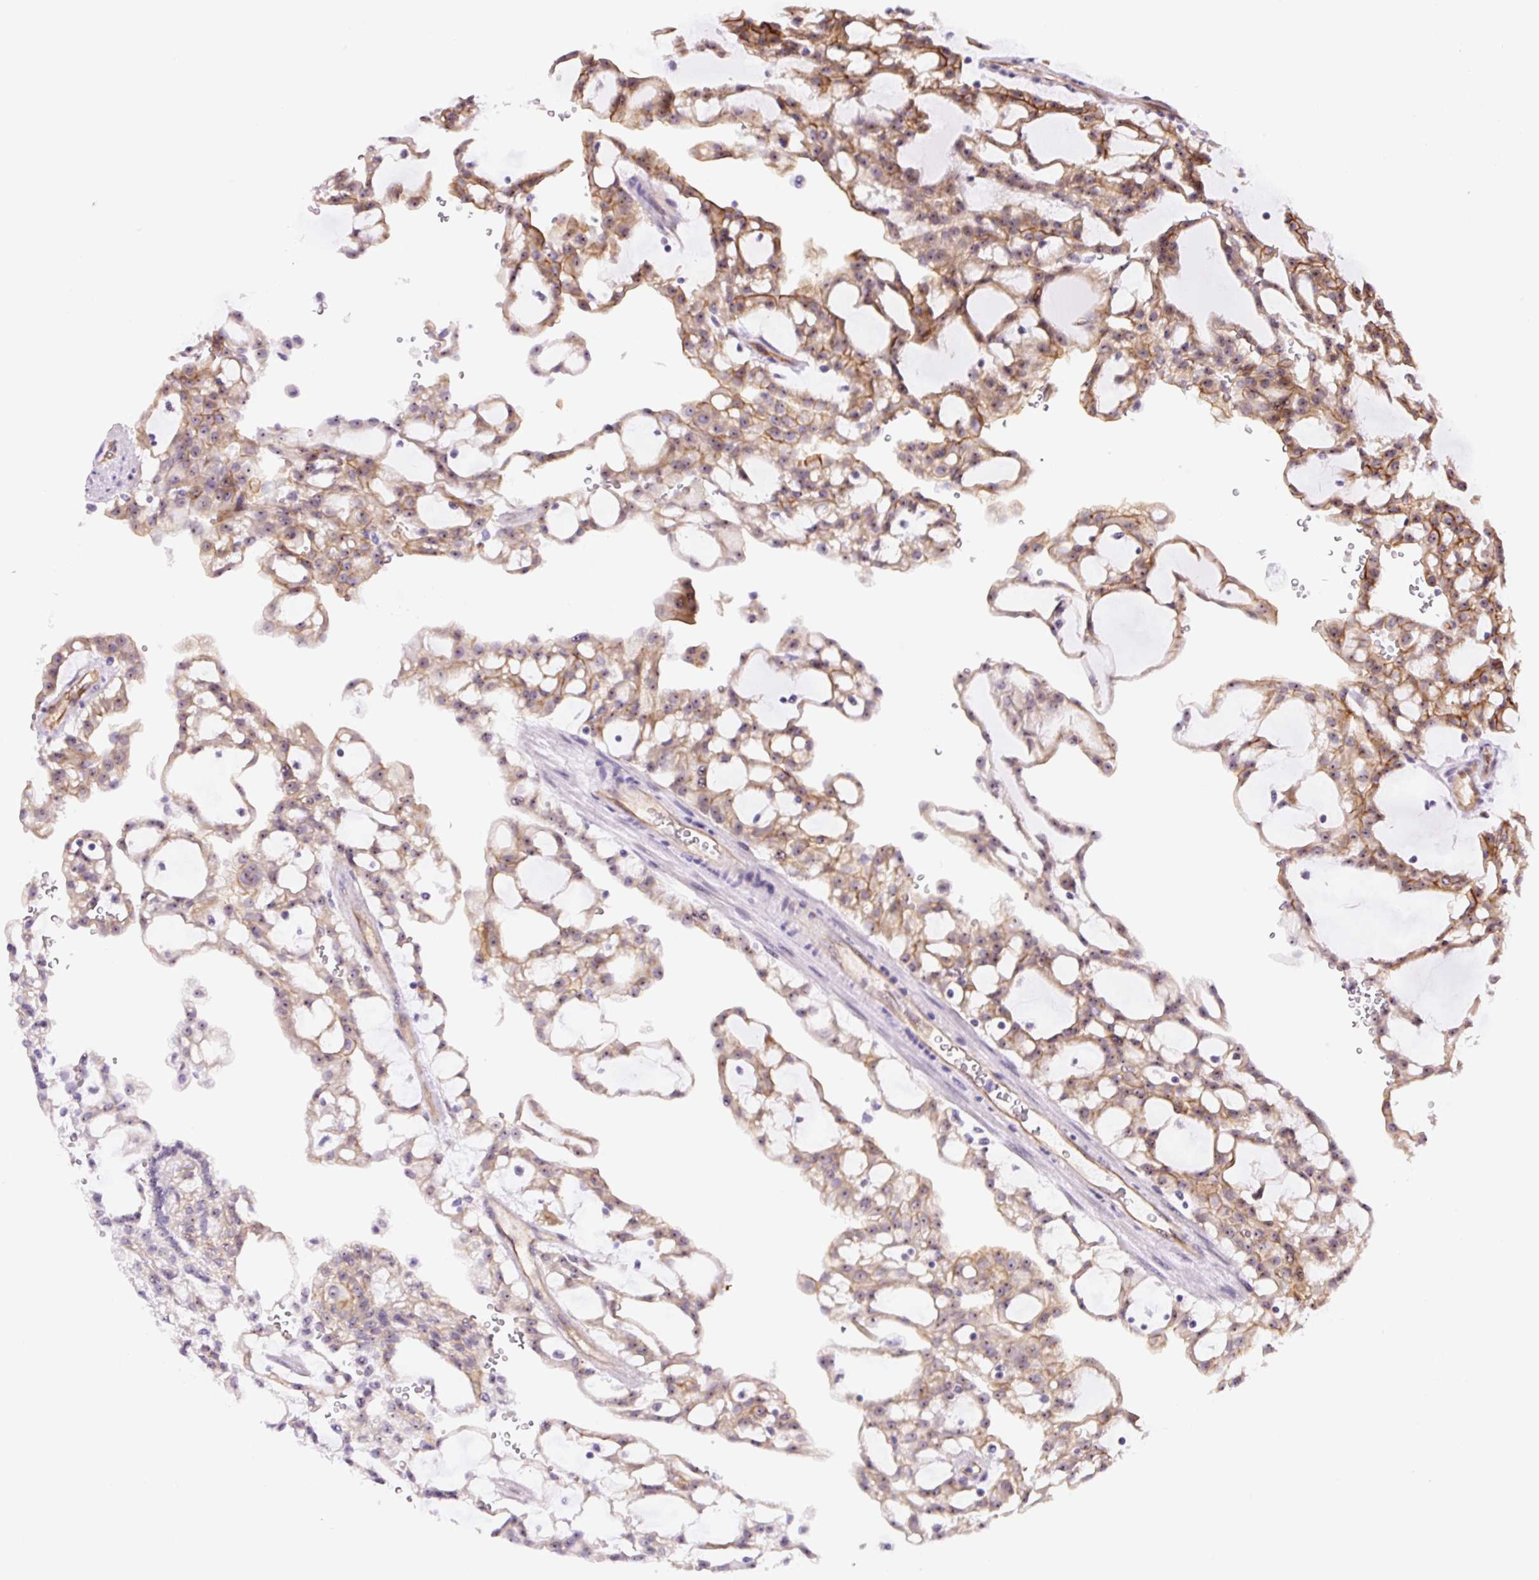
{"staining": {"intensity": "moderate", "quantity": "25%-75%", "location": "cytoplasmic/membranous,nuclear"}, "tissue": "renal cancer", "cell_type": "Tumor cells", "image_type": "cancer", "snomed": [{"axis": "morphology", "description": "Adenocarcinoma, NOS"}, {"axis": "topography", "description": "Kidney"}], "caption": "Brown immunohistochemical staining in renal cancer (adenocarcinoma) displays moderate cytoplasmic/membranous and nuclear staining in about 25%-75% of tumor cells. (Brightfield microscopy of DAB IHC at high magnification).", "gene": "MYO5C", "patient": {"sex": "male", "age": 63}}